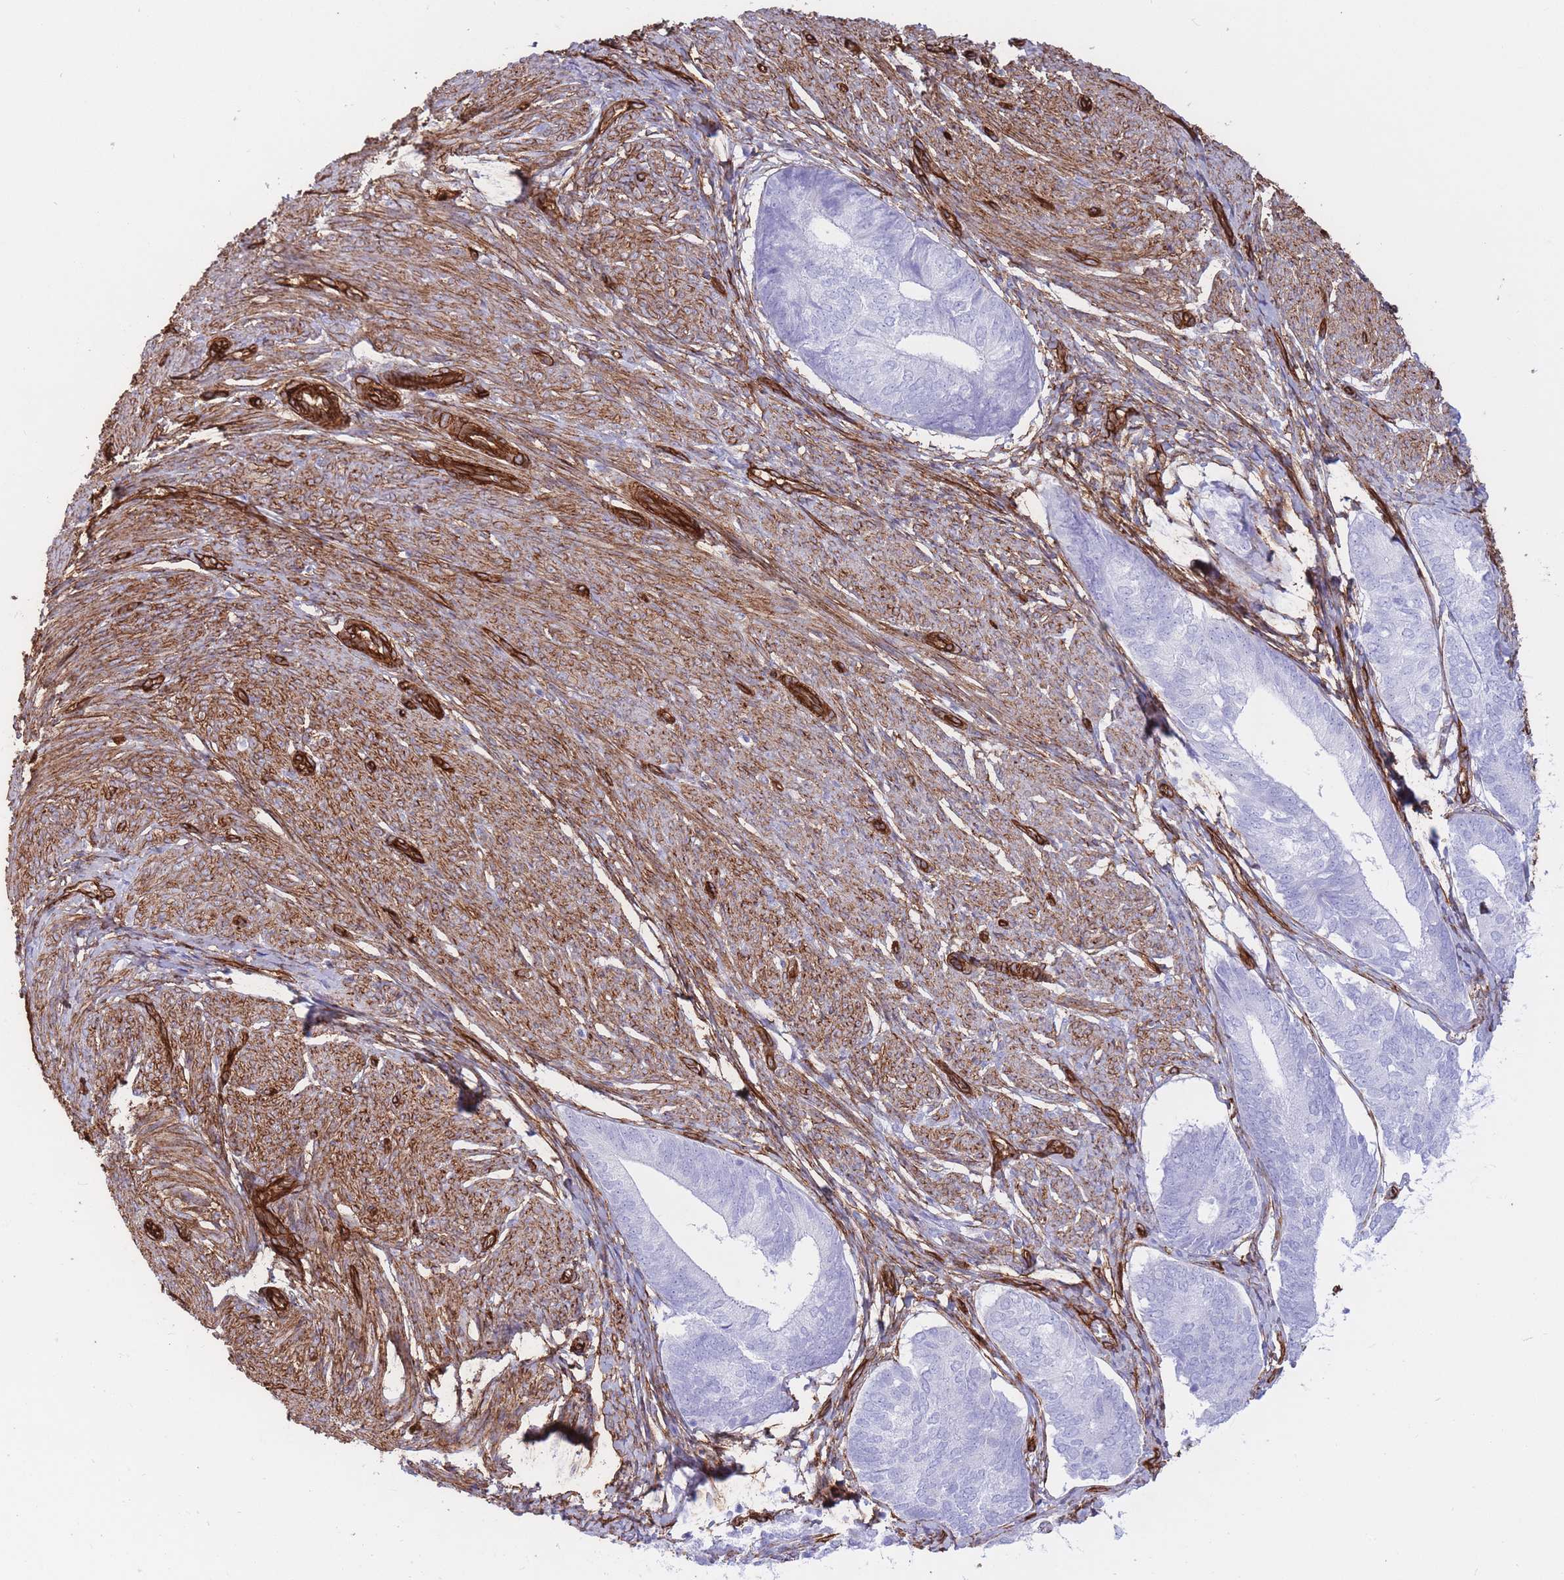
{"staining": {"intensity": "negative", "quantity": "none", "location": "none"}, "tissue": "endometrial cancer", "cell_type": "Tumor cells", "image_type": "cancer", "snomed": [{"axis": "morphology", "description": "Adenocarcinoma, NOS"}, {"axis": "topography", "description": "Endometrium"}], "caption": "A photomicrograph of endometrial cancer stained for a protein shows no brown staining in tumor cells.", "gene": "CAVIN1", "patient": {"sex": "female", "age": 87}}